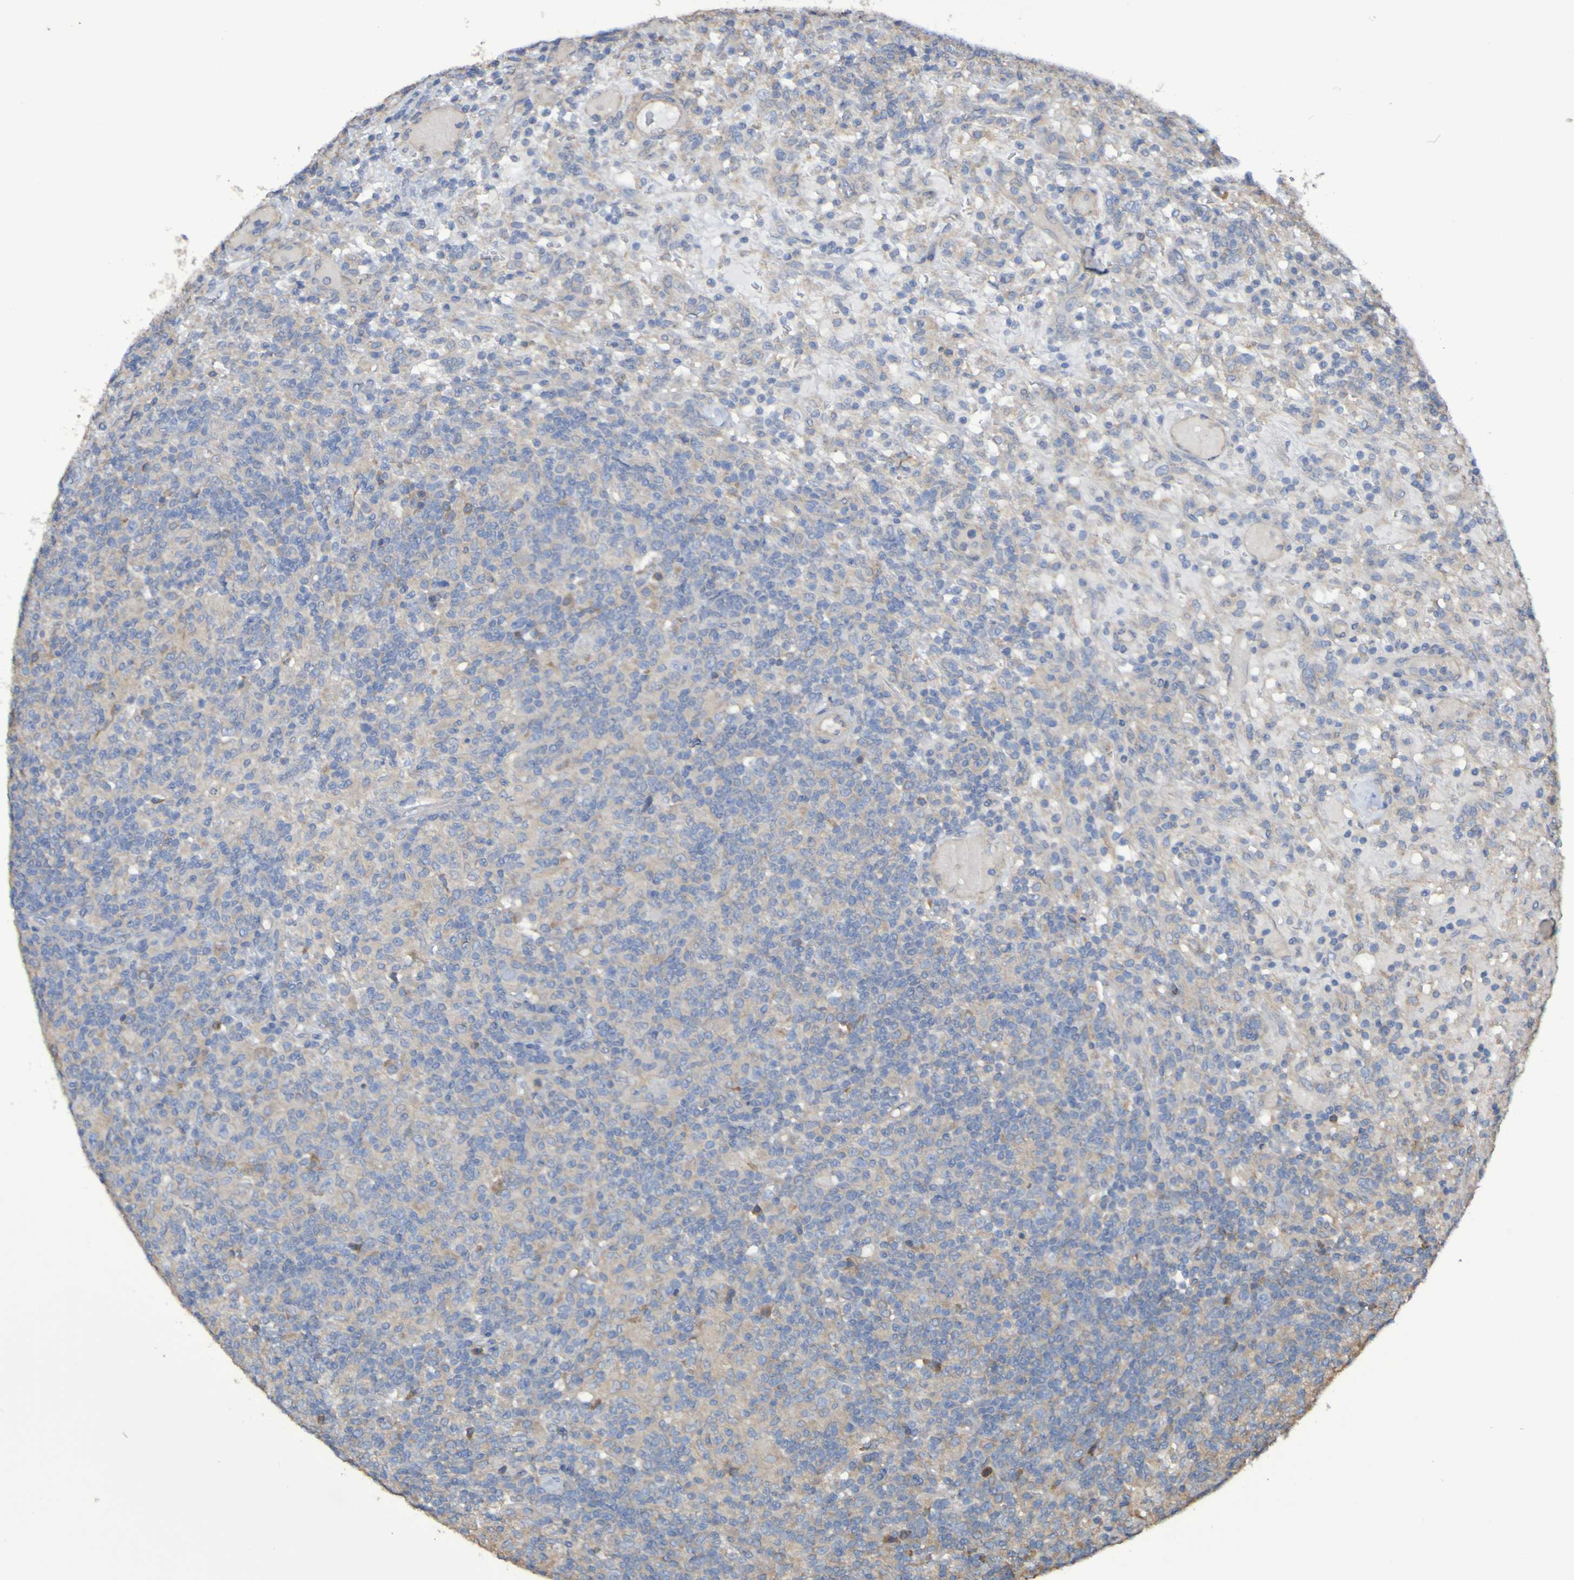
{"staining": {"intensity": "negative", "quantity": "none", "location": "none"}, "tissue": "lymphoma", "cell_type": "Tumor cells", "image_type": "cancer", "snomed": [{"axis": "morphology", "description": "Hodgkin's disease, NOS"}, {"axis": "topography", "description": "Lymph node"}], "caption": "DAB (3,3'-diaminobenzidine) immunohistochemical staining of human lymphoma reveals no significant expression in tumor cells. (Brightfield microscopy of DAB immunohistochemistry at high magnification).", "gene": "SYNJ1", "patient": {"sex": "male", "age": 70}}